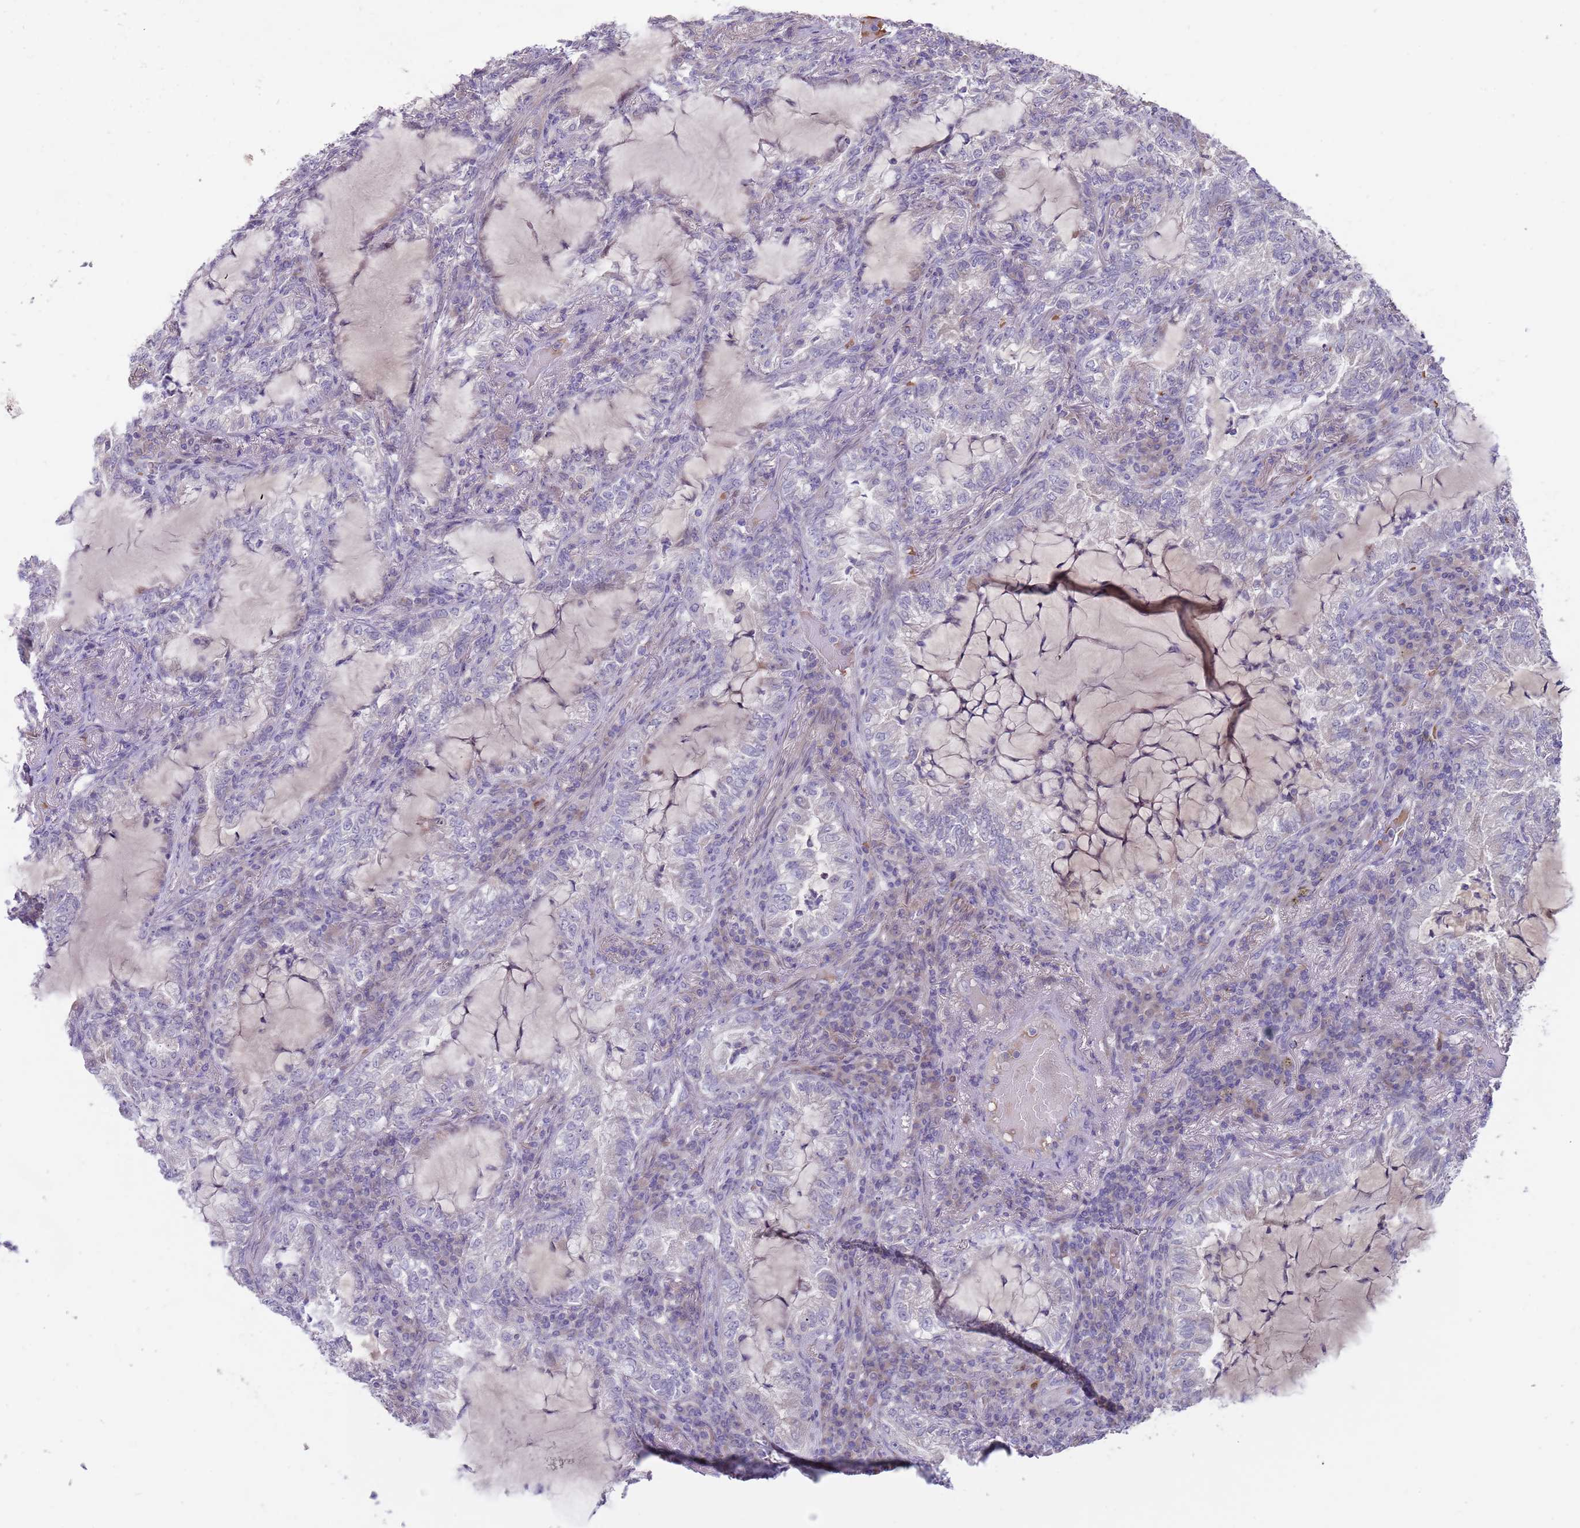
{"staining": {"intensity": "negative", "quantity": "none", "location": "none"}, "tissue": "lung cancer", "cell_type": "Tumor cells", "image_type": "cancer", "snomed": [{"axis": "morphology", "description": "Adenocarcinoma, NOS"}, {"axis": "topography", "description": "Lung"}], "caption": "Immunohistochemical staining of human lung adenocarcinoma reveals no significant positivity in tumor cells.", "gene": "PRAC1", "patient": {"sex": "female", "age": 73}}